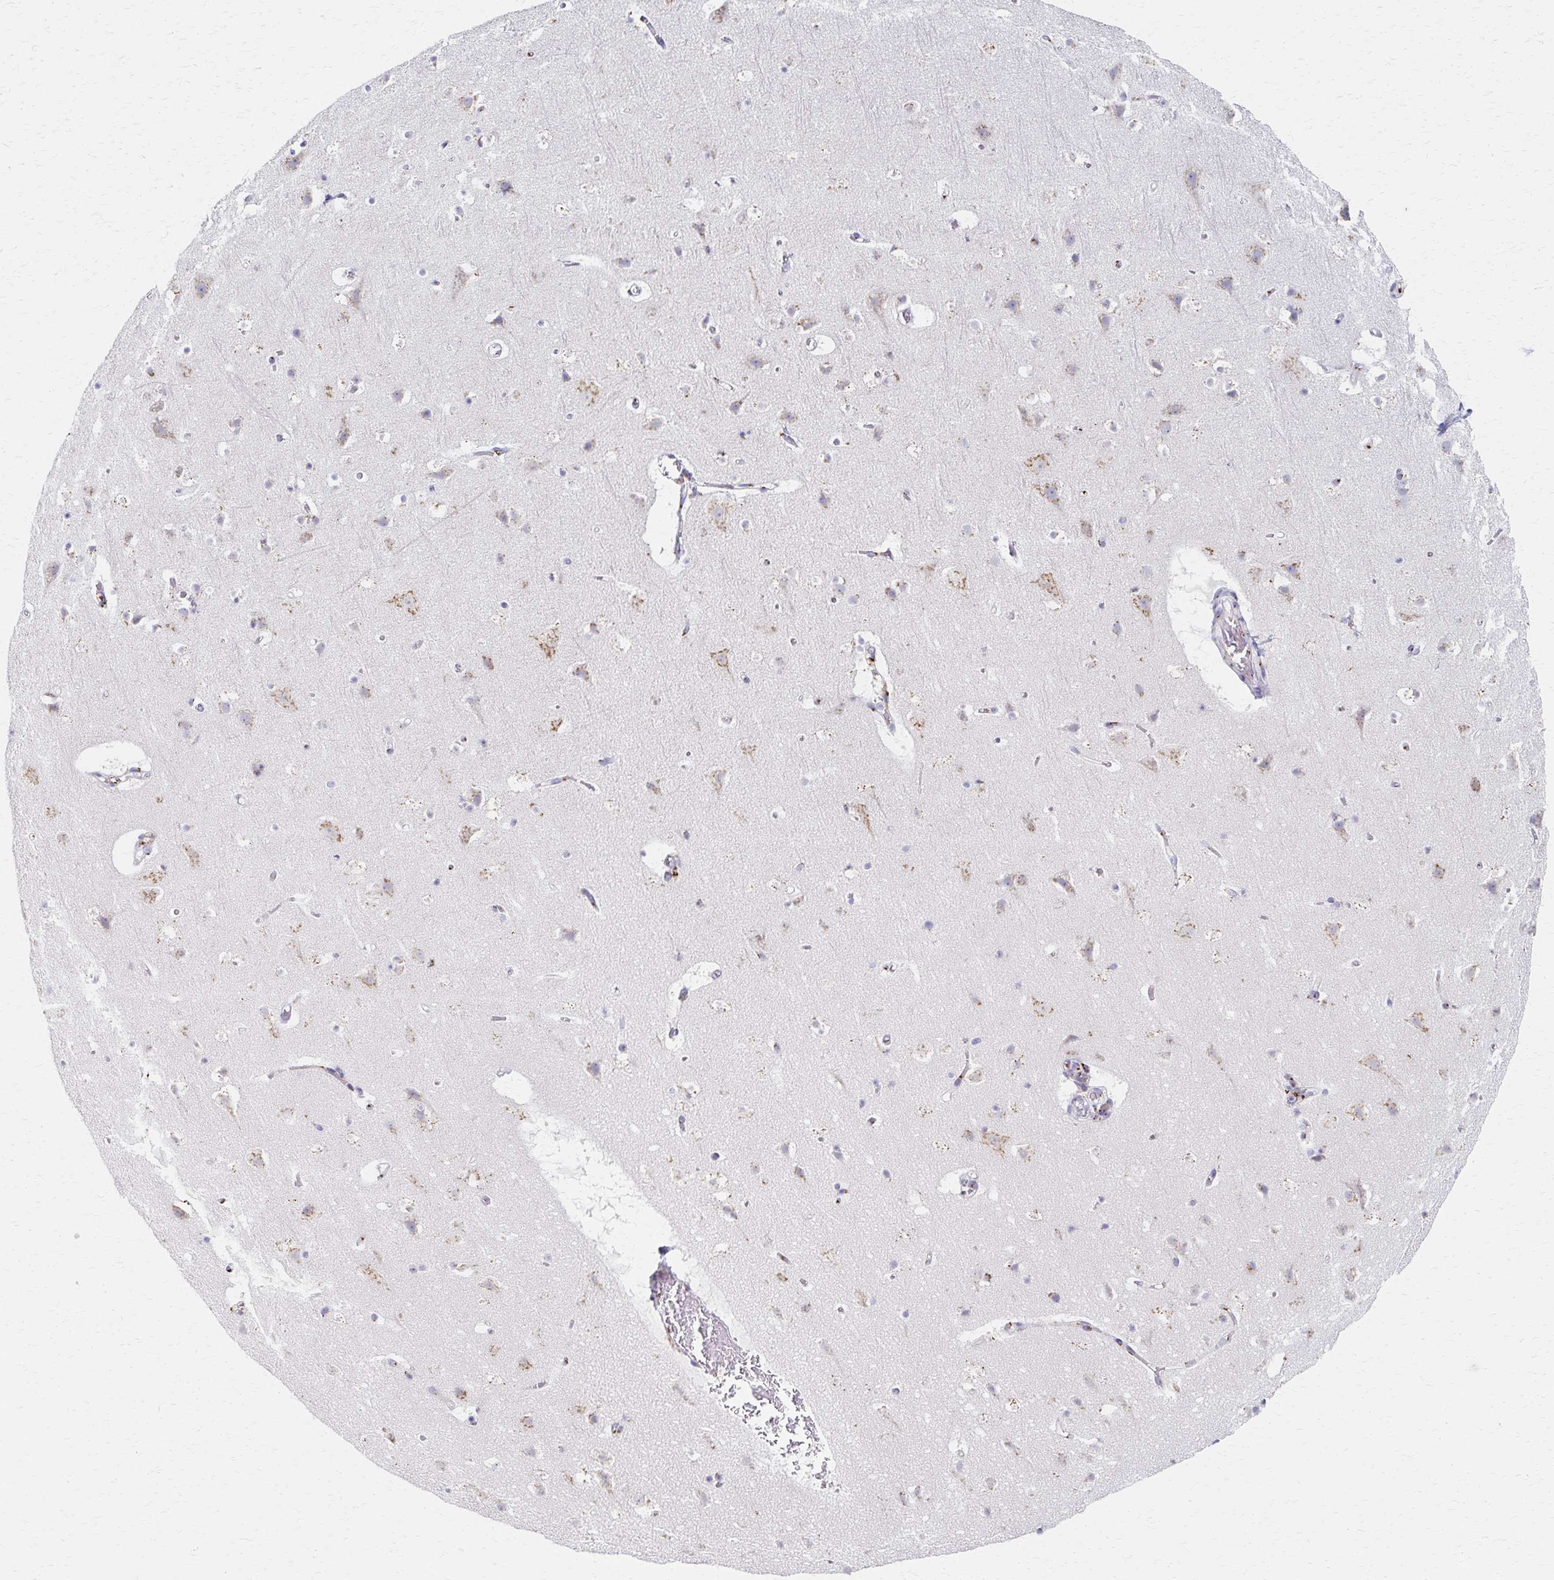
{"staining": {"intensity": "negative", "quantity": "none", "location": "none"}, "tissue": "cerebral cortex", "cell_type": "Endothelial cells", "image_type": "normal", "snomed": [{"axis": "morphology", "description": "Normal tissue, NOS"}, {"axis": "topography", "description": "Cerebral cortex"}], "caption": "The IHC image has no significant staining in endothelial cells of cerebral cortex.", "gene": "ENSG00000254692", "patient": {"sex": "female", "age": 42}}